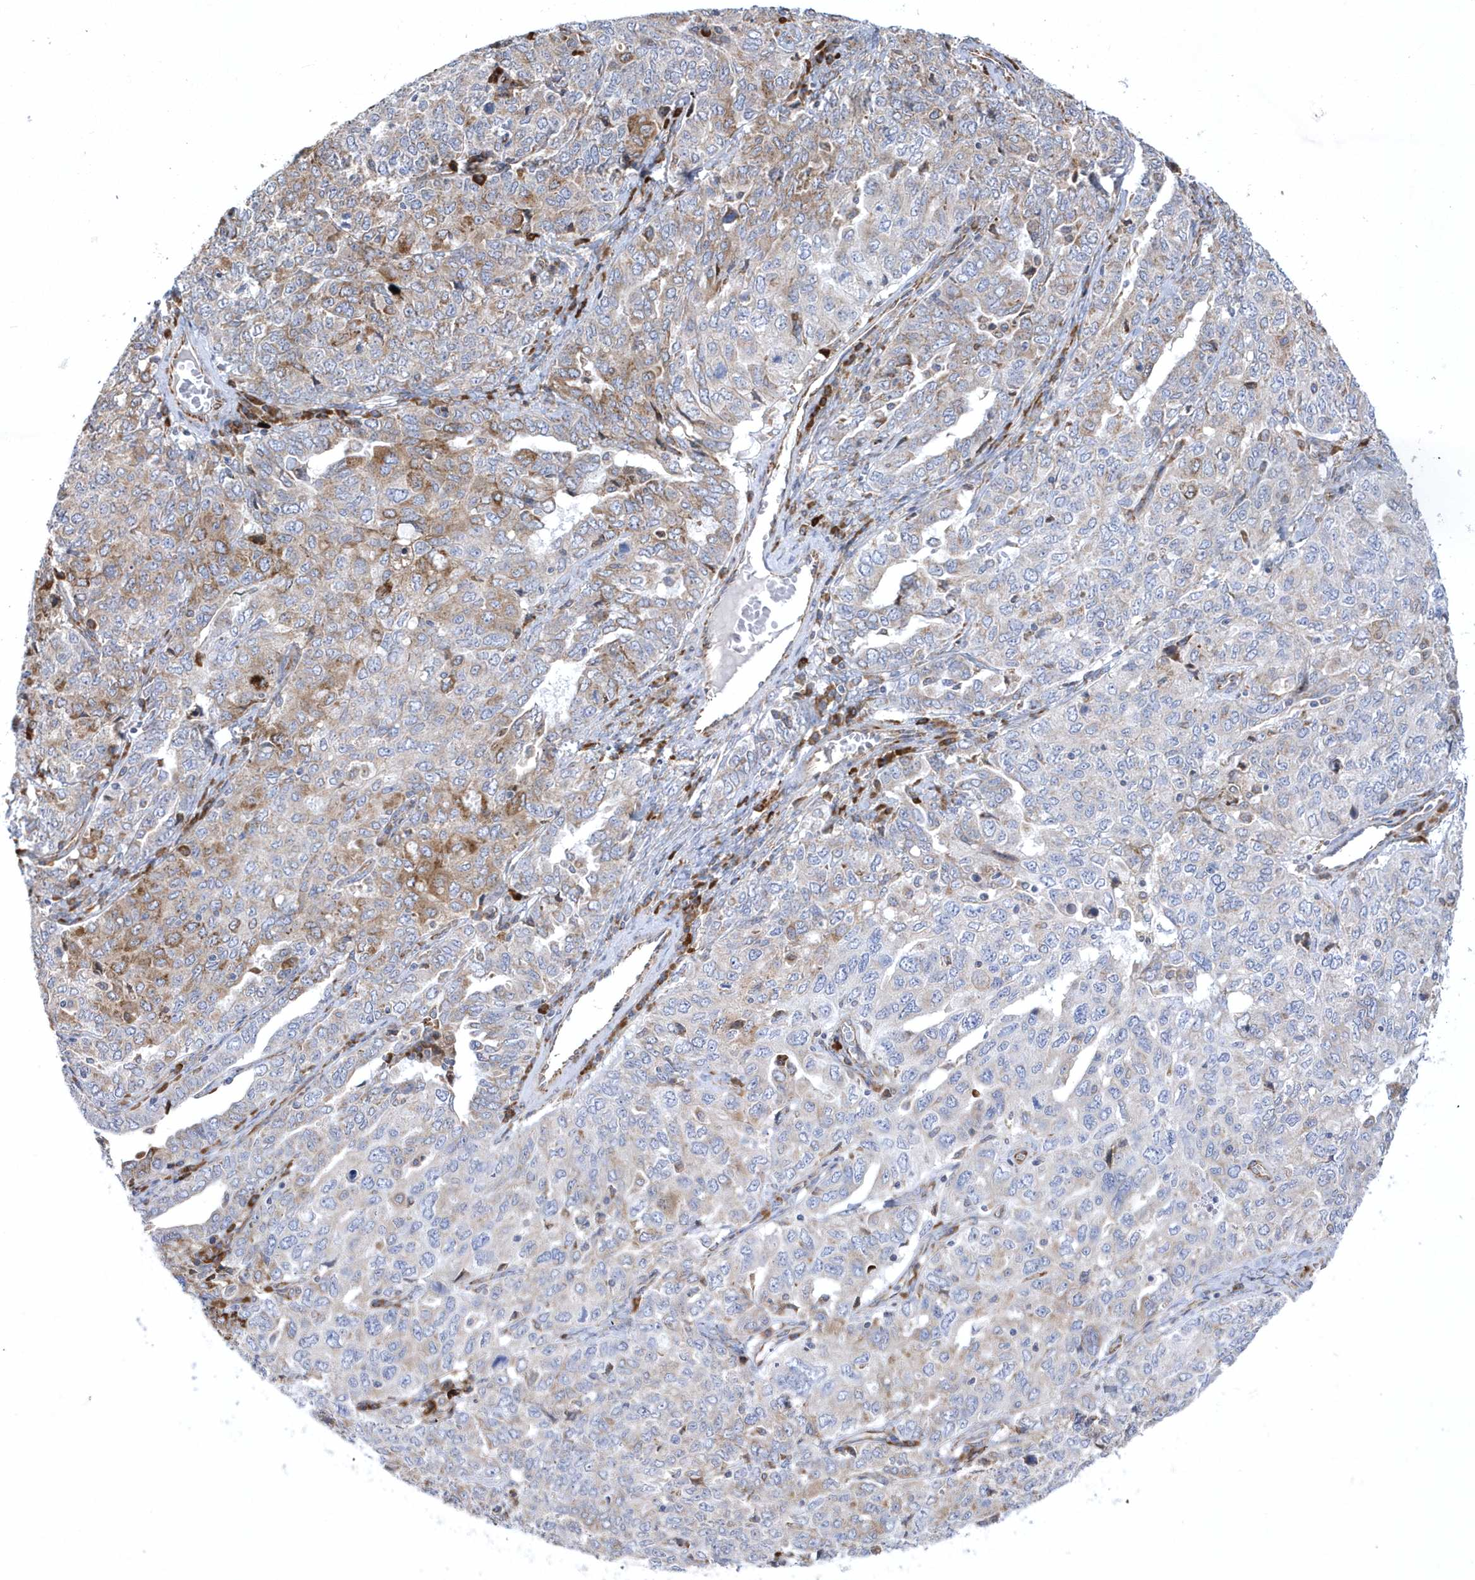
{"staining": {"intensity": "moderate", "quantity": "<25%", "location": "cytoplasmic/membranous"}, "tissue": "ovarian cancer", "cell_type": "Tumor cells", "image_type": "cancer", "snomed": [{"axis": "morphology", "description": "Carcinoma, endometroid"}, {"axis": "topography", "description": "Ovary"}], "caption": "A brown stain labels moderate cytoplasmic/membranous expression of a protein in endometroid carcinoma (ovarian) tumor cells.", "gene": "MED31", "patient": {"sex": "female", "age": 62}}